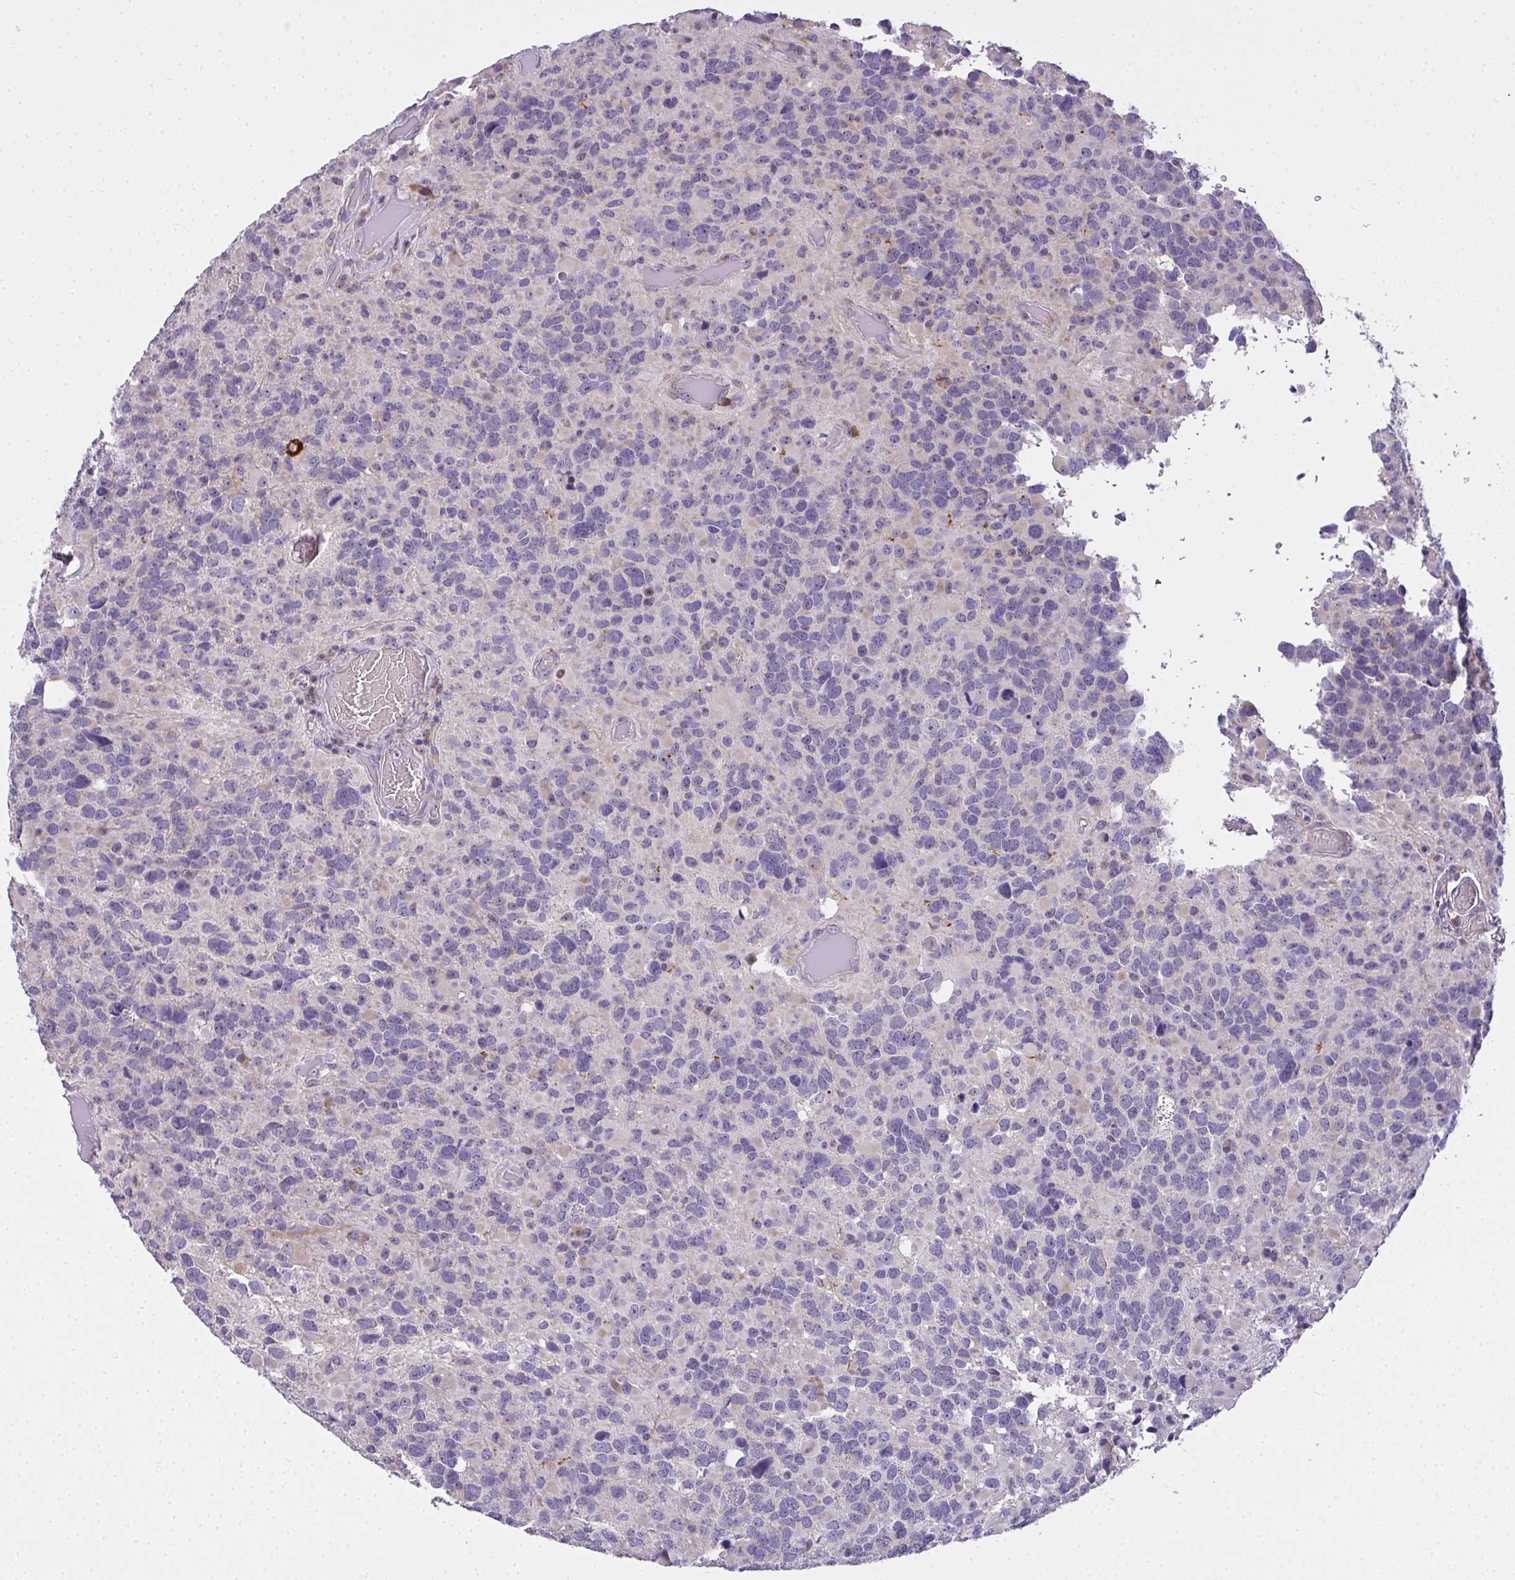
{"staining": {"intensity": "negative", "quantity": "none", "location": "none"}, "tissue": "glioma", "cell_type": "Tumor cells", "image_type": "cancer", "snomed": [{"axis": "morphology", "description": "Glioma, malignant, High grade"}, {"axis": "topography", "description": "Brain"}], "caption": "There is no significant positivity in tumor cells of glioma.", "gene": "NT5C1A", "patient": {"sex": "female", "age": 40}}